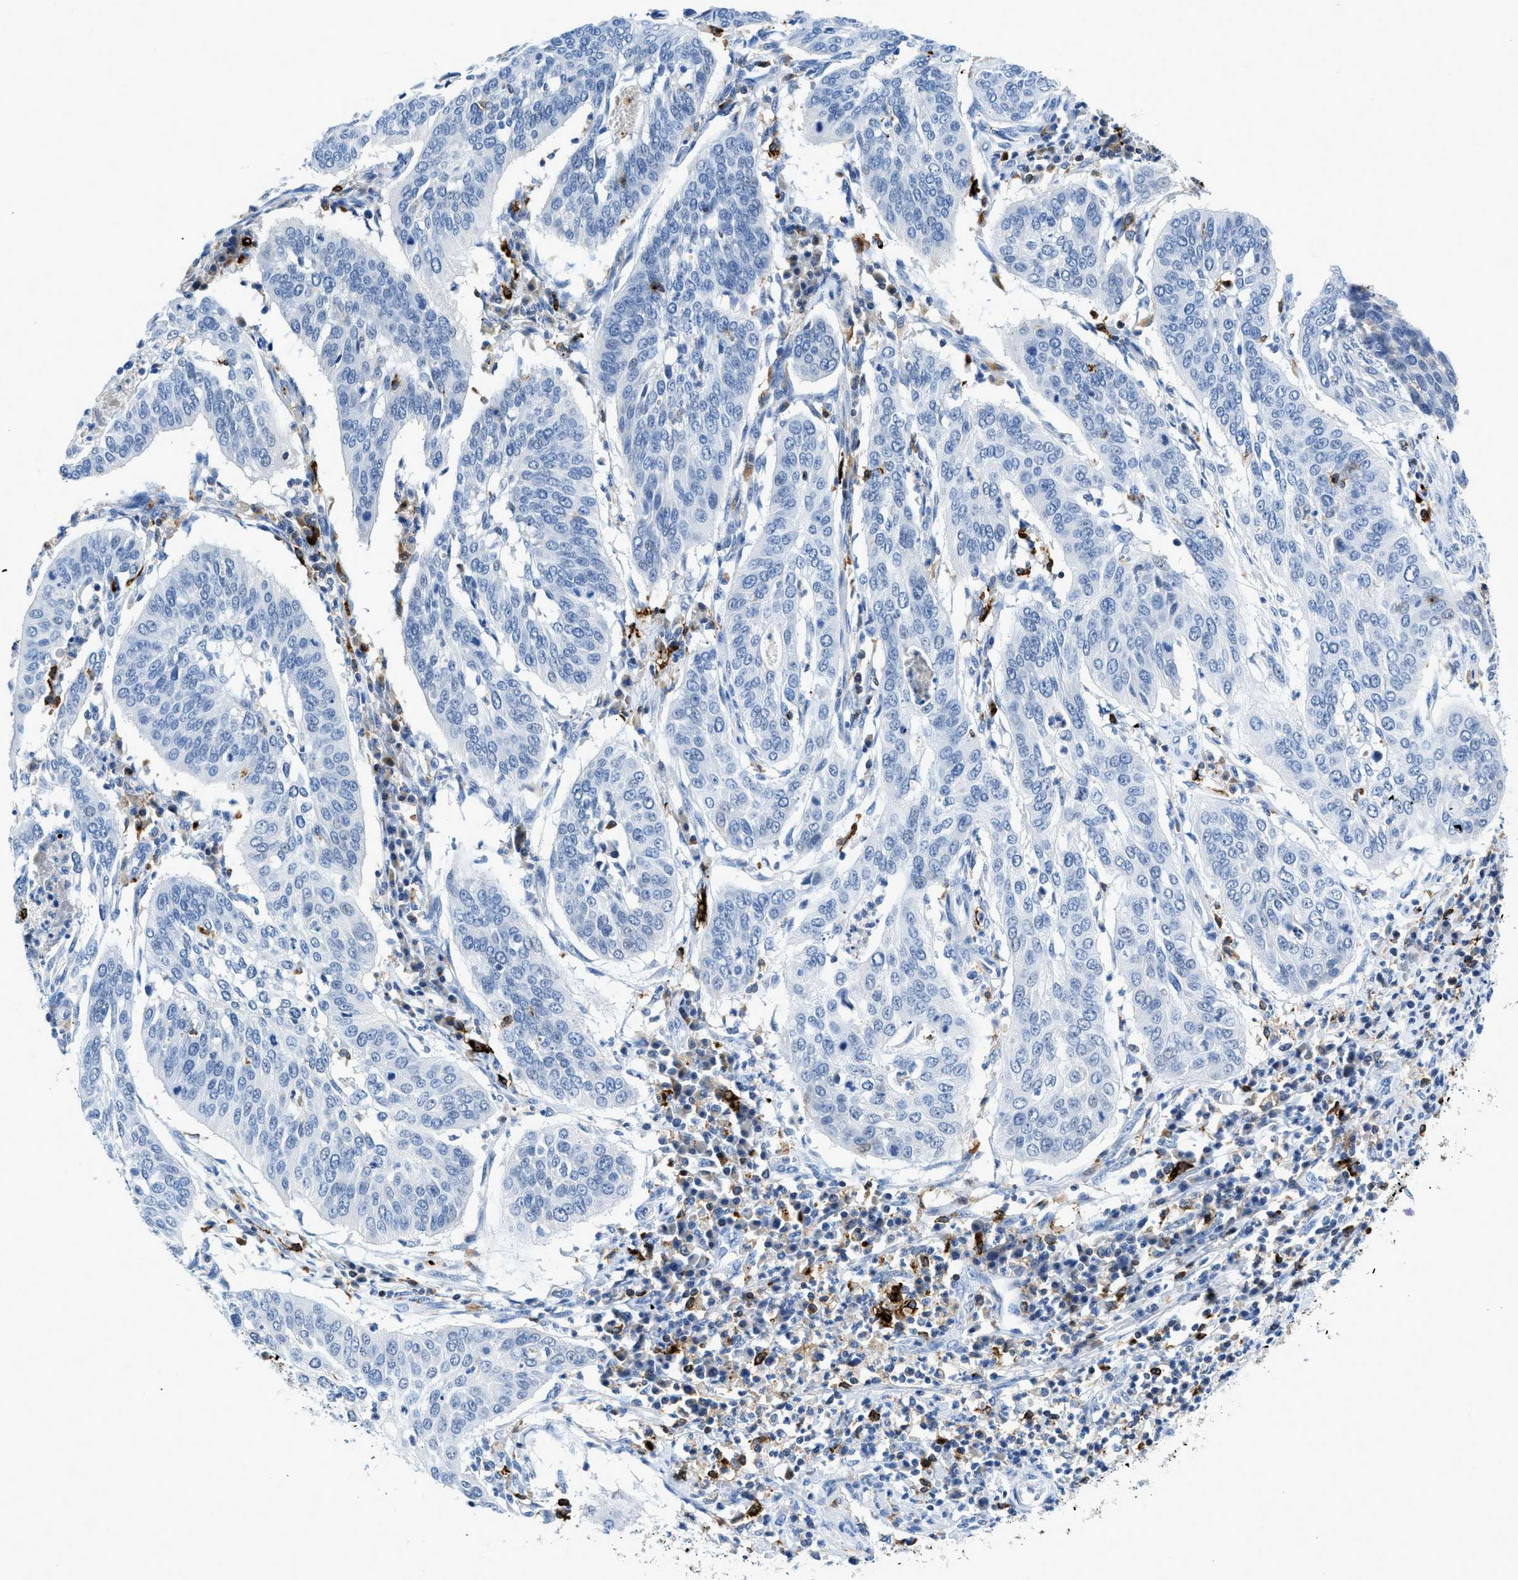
{"staining": {"intensity": "negative", "quantity": "none", "location": "none"}, "tissue": "cervical cancer", "cell_type": "Tumor cells", "image_type": "cancer", "snomed": [{"axis": "morphology", "description": "Normal tissue, NOS"}, {"axis": "morphology", "description": "Squamous cell carcinoma, NOS"}, {"axis": "topography", "description": "Cervix"}], "caption": "This is an immunohistochemistry photomicrograph of cervical squamous cell carcinoma. There is no staining in tumor cells.", "gene": "CD226", "patient": {"sex": "female", "age": 39}}